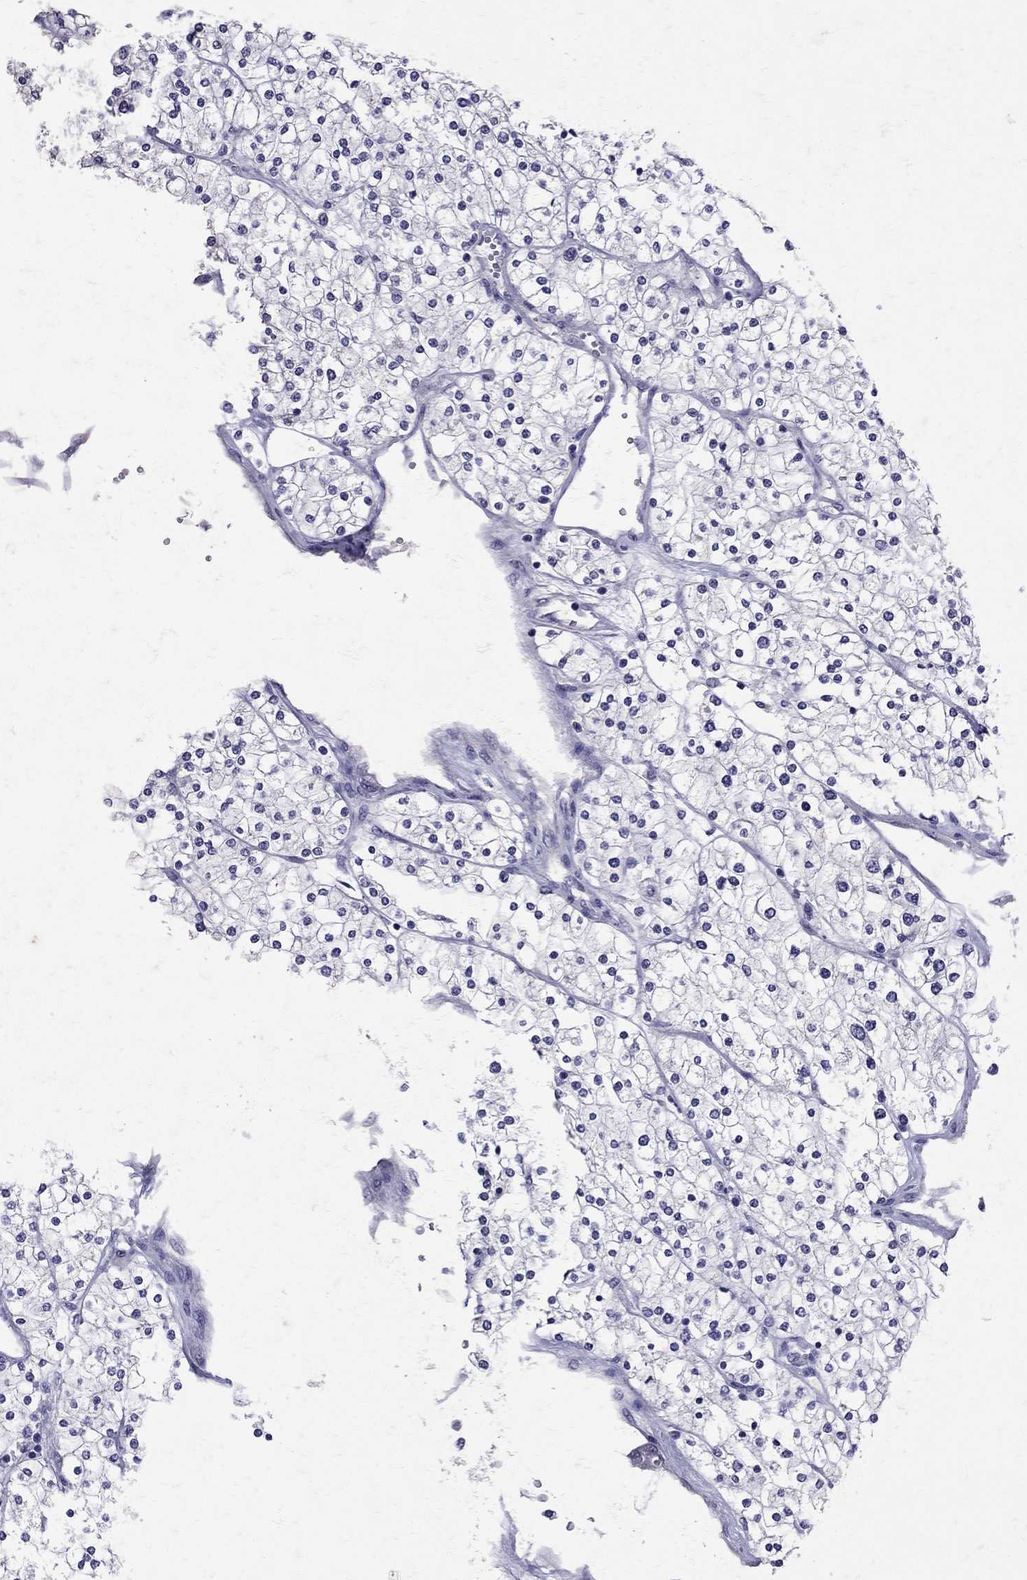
{"staining": {"intensity": "negative", "quantity": "none", "location": "none"}, "tissue": "renal cancer", "cell_type": "Tumor cells", "image_type": "cancer", "snomed": [{"axis": "morphology", "description": "Adenocarcinoma, NOS"}, {"axis": "topography", "description": "Kidney"}], "caption": "Human renal adenocarcinoma stained for a protein using IHC shows no positivity in tumor cells.", "gene": "SST", "patient": {"sex": "male", "age": 80}}